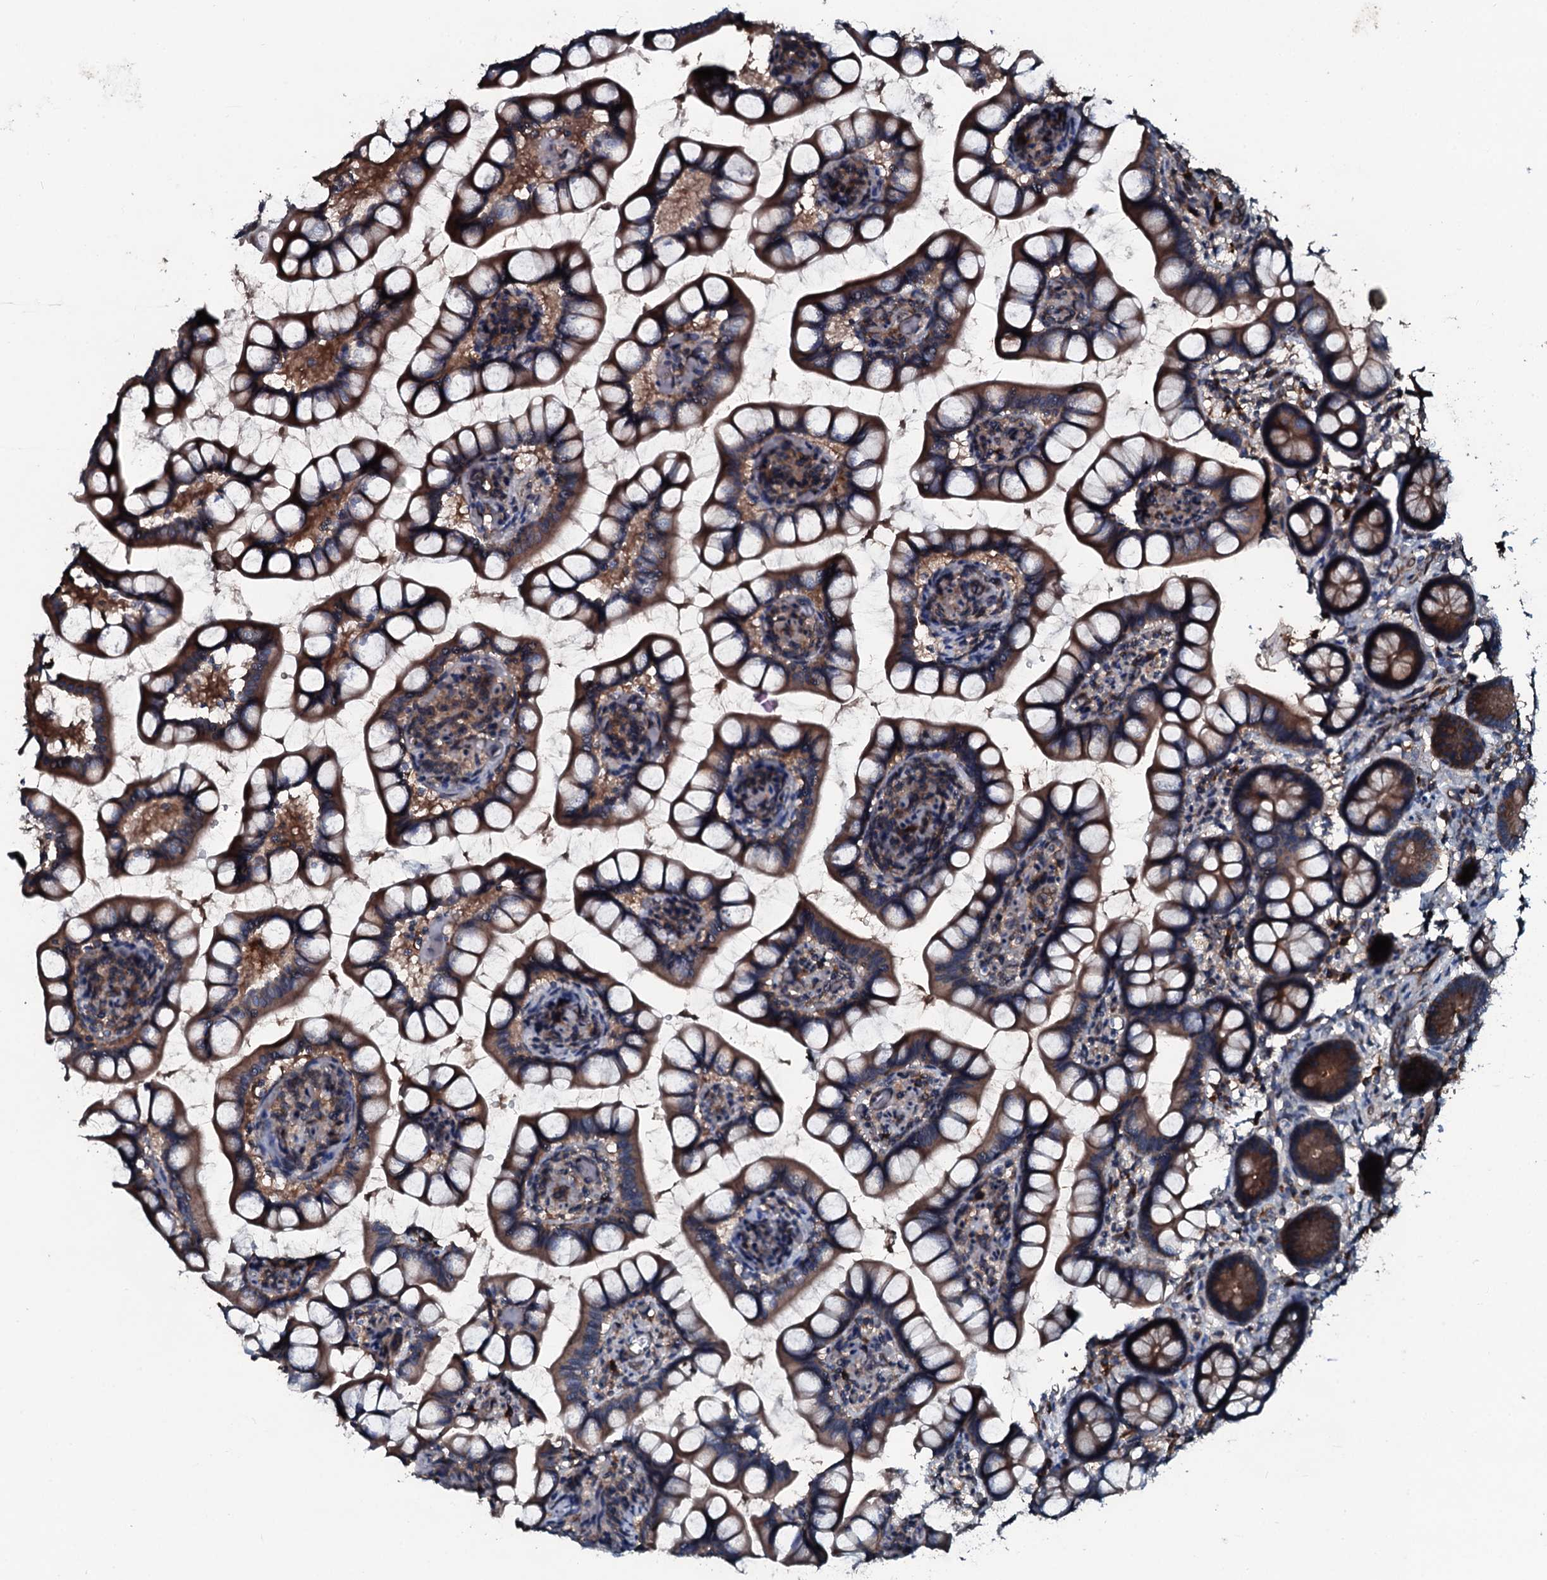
{"staining": {"intensity": "strong", "quantity": ">75%", "location": "cytoplasmic/membranous"}, "tissue": "small intestine", "cell_type": "Glandular cells", "image_type": "normal", "snomed": [{"axis": "morphology", "description": "Normal tissue, NOS"}, {"axis": "topography", "description": "Small intestine"}], "caption": "Protein staining of normal small intestine exhibits strong cytoplasmic/membranous expression in about >75% of glandular cells. (DAB (3,3'-diaminobenzidine) = brown stain, brightfield microscopy at high magnification).", "gene": "AARS1", "patient": {"sex": "male", "age": 52}}